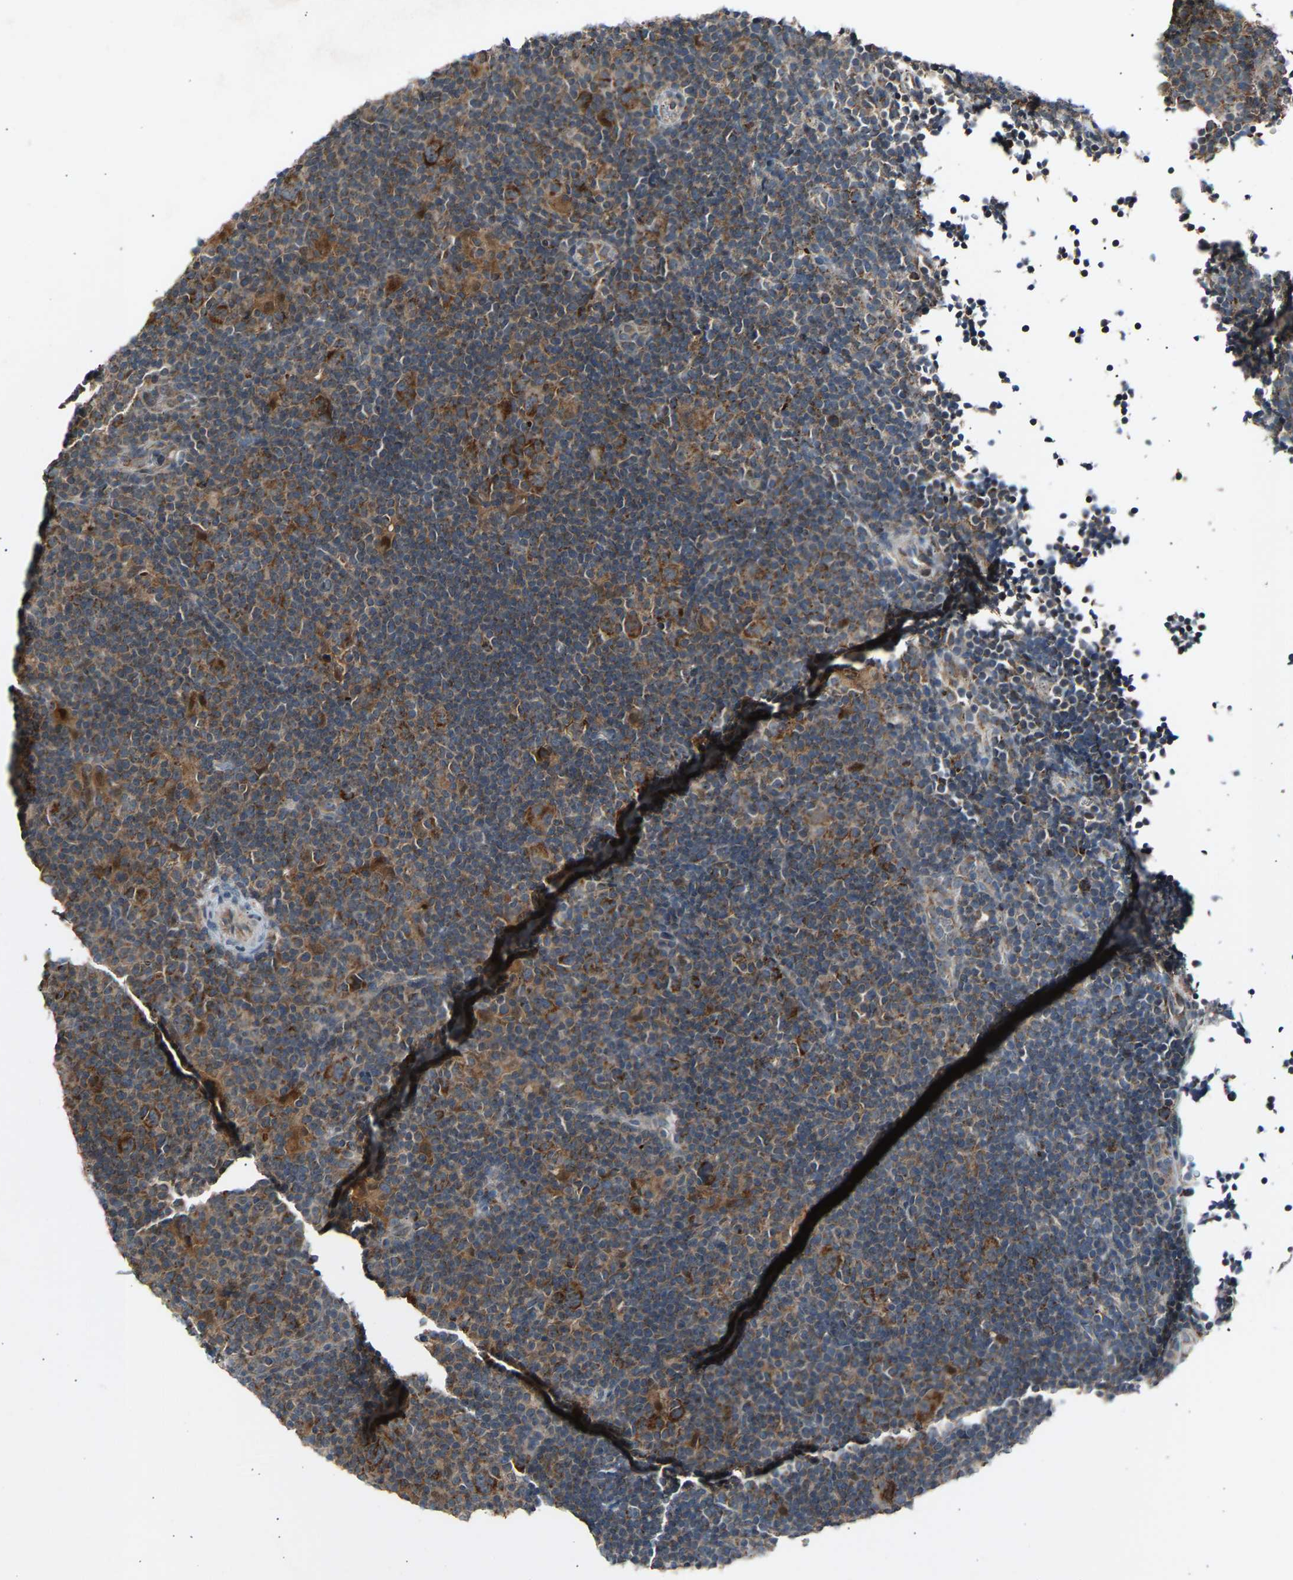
{"staining": {"intensity": "strong", "quantity": ">75%", "location": "cytoplasmic/membranous"}, "tissue": "lymphoma", "cell_type": "Tumor cells", "image_type": "cancer", "snomed": [{"axis": "morphology", "description": "Hodgkin's disease, NOS"}, {"axis": "topography", "description": "Lymph node"}], "caption": "Lymphoma stained for a protein reveals strong cytoplasmic/membranous positivity in tumor cells.", "gene": "SLIRP", "patient": {"sex": "female", "age": 57}}